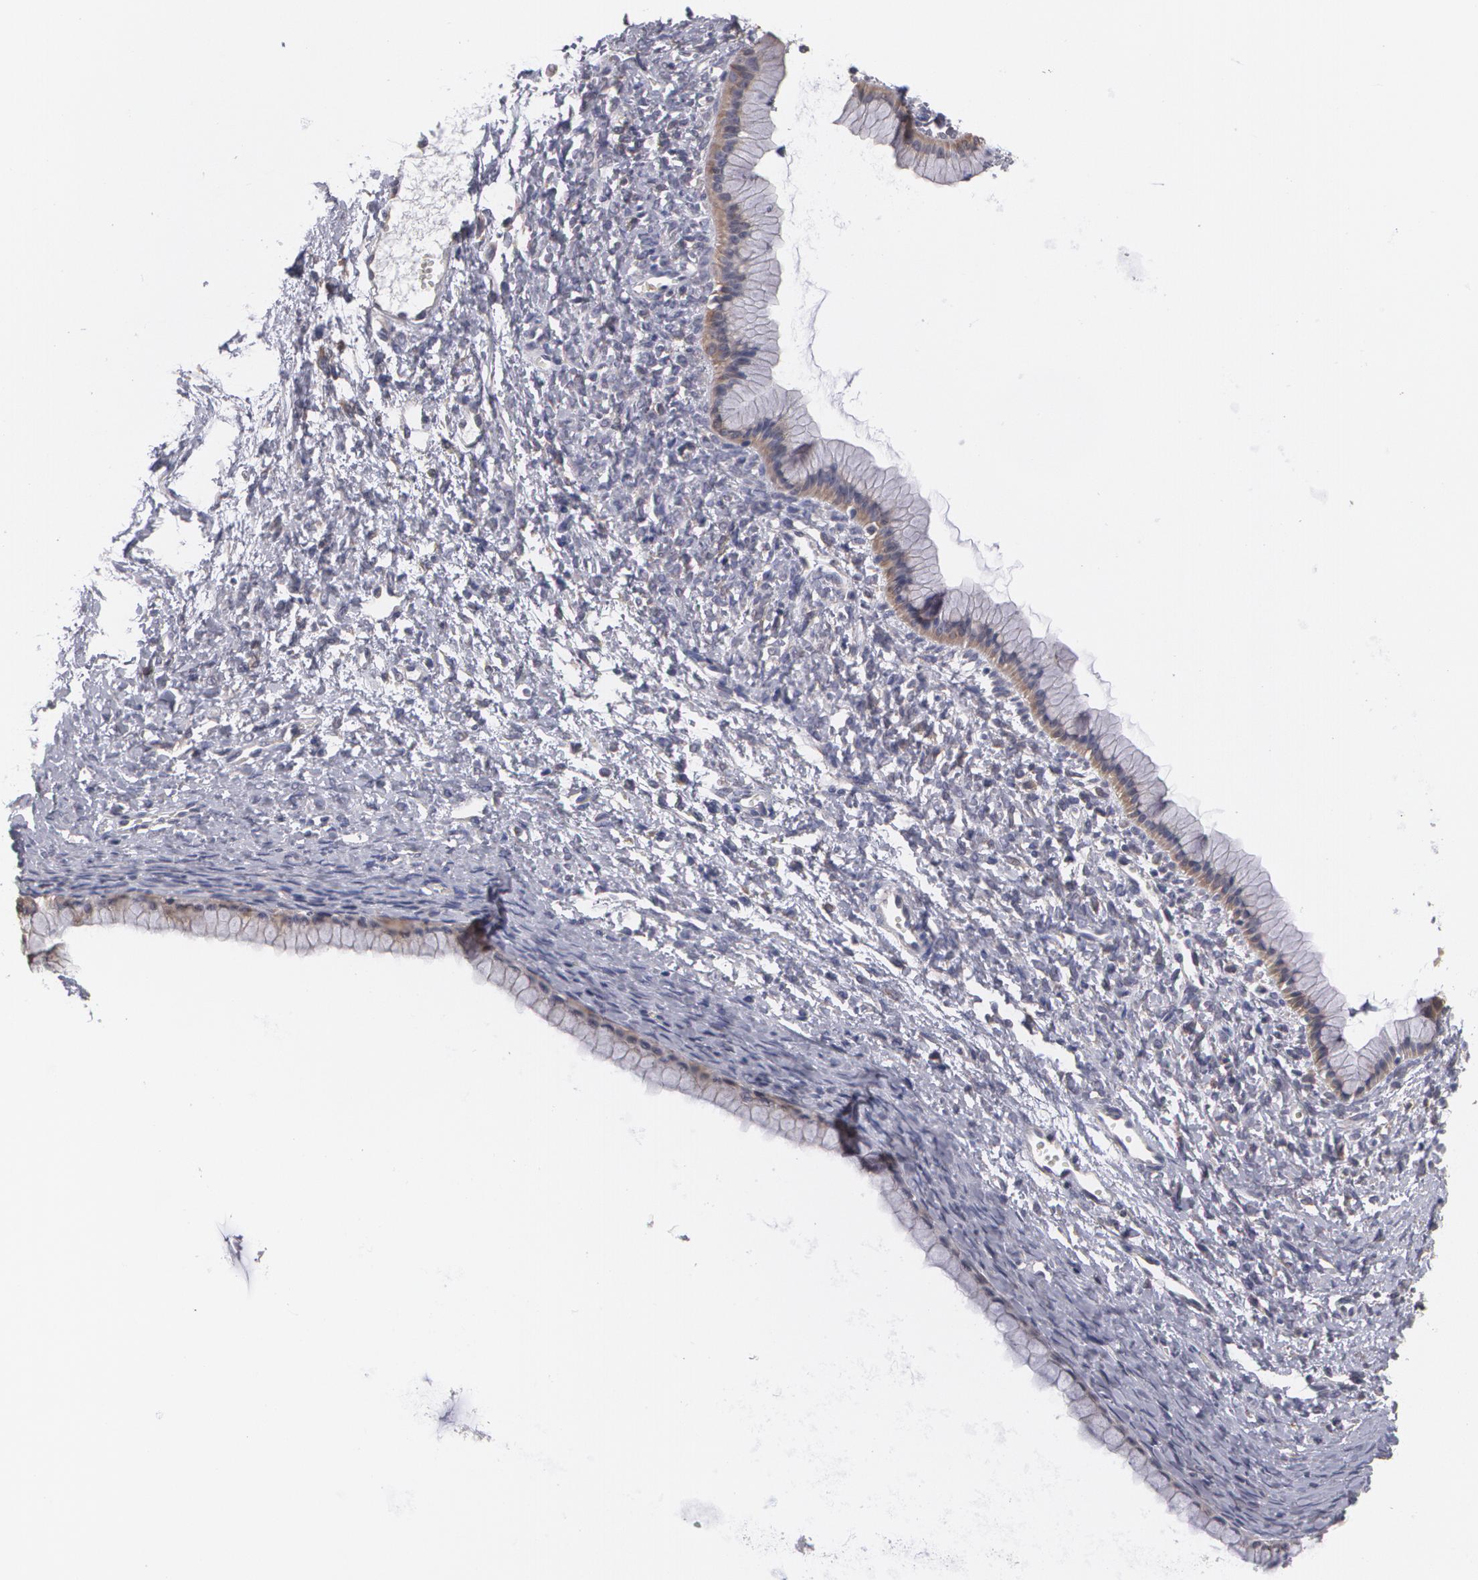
{"staining": {"intensity": "weak", "quantity": ">75%", "location": "cytoplasmic/membranous"}, "tissue": "ovarian cancer", "cell_type": "Tumor cells", "image_type": "cancer", "snomed": [{"axis": "morphology", "description": "Cystadenocarcinoma, mucinous, NOS"}, {"axis": "topography", "description": "Ovary"}], "caption": "Weak cytoplasmic/membranous staining is identified in approximately >75% of tumor cells in mucinous cystadenocarcinoma (ovarian).", "gene": "MTHFD1", "patient": {"sex": "female", "age": 25}}